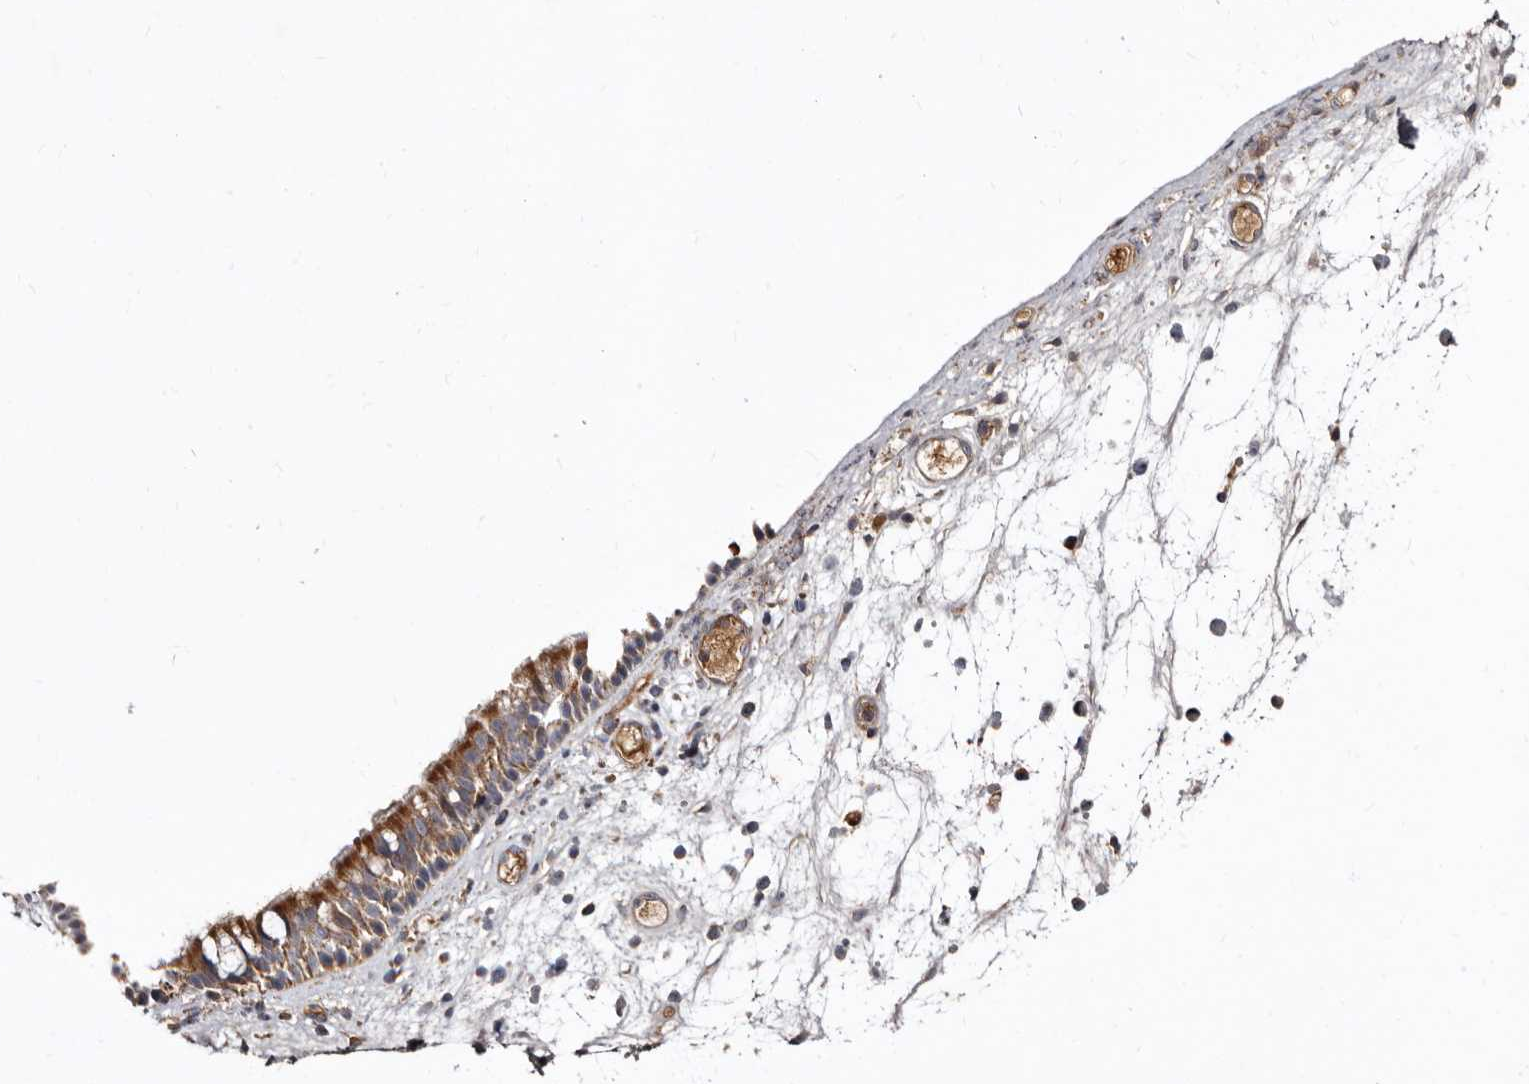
{"staining": {"intensity": "strong", "quantity": ">75%", "location": "cytoplasmic/membranous"}, "tissue": "nasopharynx", "cell_type": "Respiratory epithelial cells", "image_type": "normal", "snomed": [{"axis": "morphology", "description": "Normal tissue, NOS"}, {"axis": "morphology", "description": "Inflammation, NOS"}, {"axis": "morphology", "description": "Malignant melanoma, Metastatic site"}, {"axis": "topography", "description": "Nasopharynx"}], "caption": "Immunohistochemistry (IHC) of unremarkable human nasopharynx demonstrates high levels of strong cytoplasmic/membranous positivity in approximately >75% of respiratory epithelial cells.", "gene": "BAX", "patient": {"sex": "male", "age": 70}}